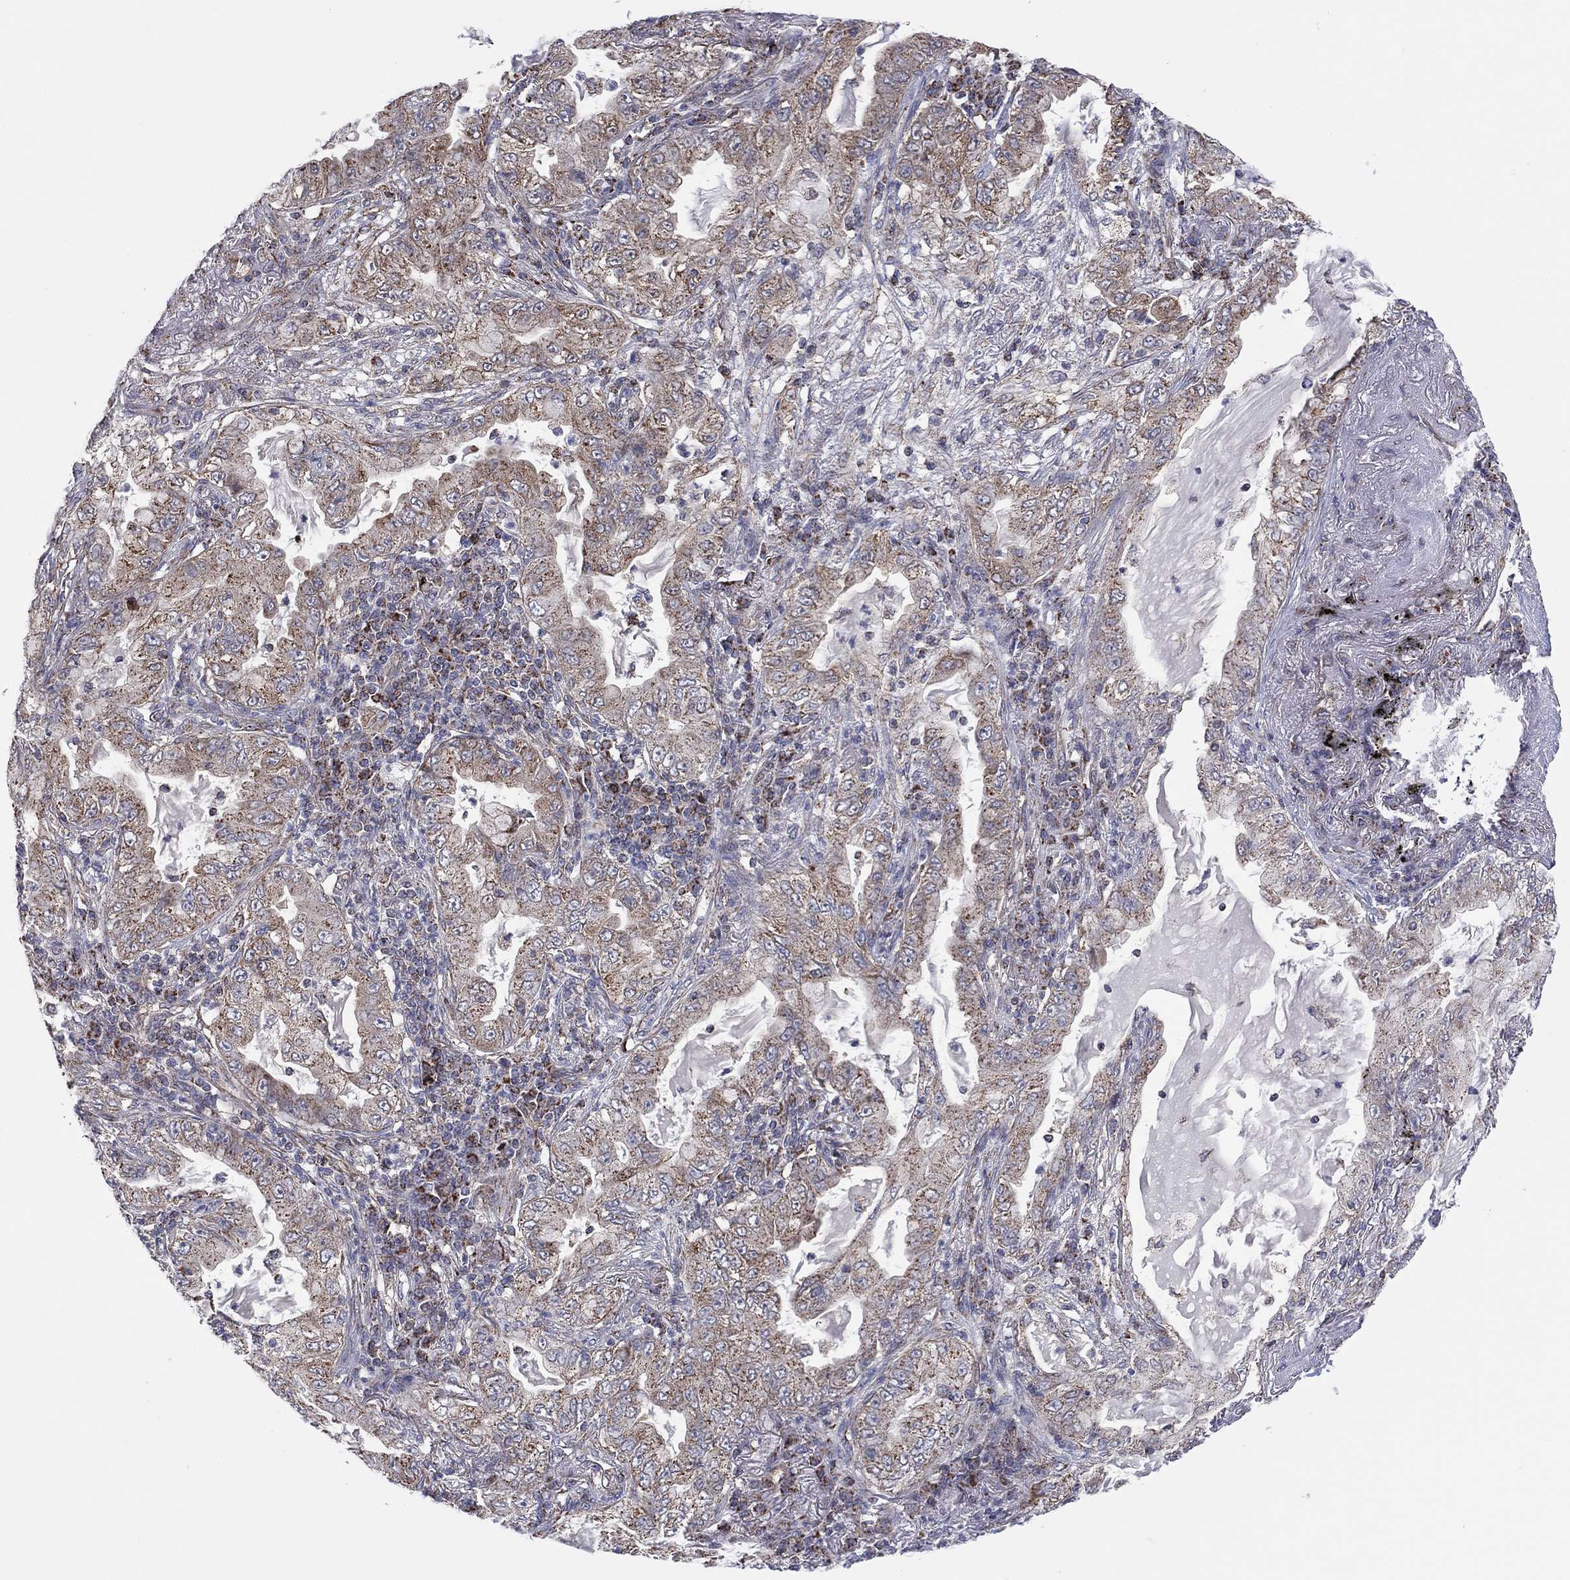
{"staining": {"intensity": "weak", "quantity": "<25%", "location": "cytoplasmic/membranous"}, "tissue": "lung cancer", "cell_type": "Tumor cells", "image_type": "cancer", "snomed": [{"axis": "morphology", "description": "Adenocarcinoma, NOS"}, {"axis": "topography", "description": "Lung"}], "caption": "An image of lung cancer stained for a protein shows no brown staining in tumor cells.", "gene": "PIDD1", "patient": {"sex": "female", "age": 73}}